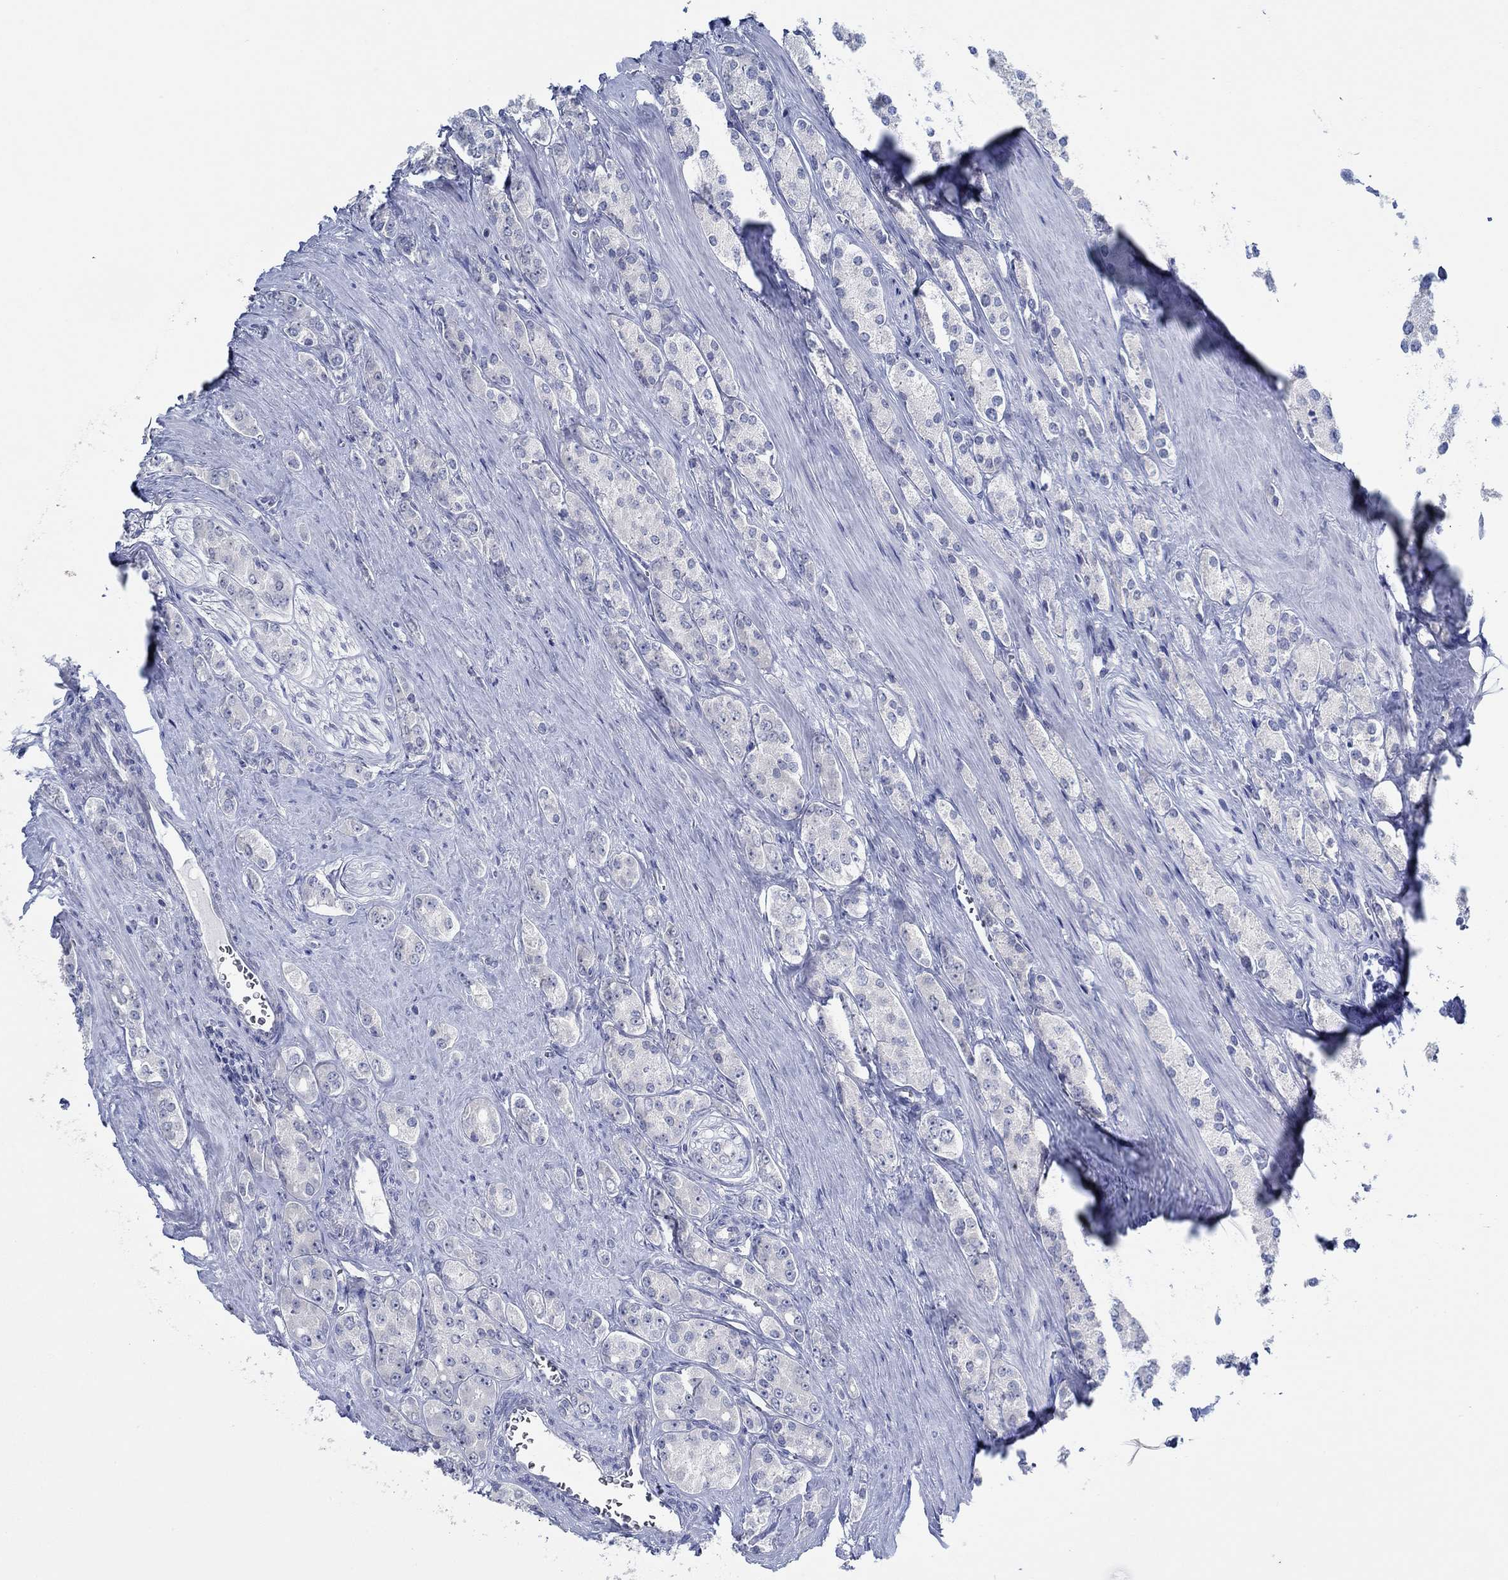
{"staining": {"intensity": "negative", "quantity": "none", "location": "none"}, "tissue": "prostate cancer", "cell_type": "Tumor cells", "image_type": "cancer", "snomed": [{"axis": "morphology", "description": "Adenocarcinoma, NOS"}, {"axis": "topography", "description": "Prostate"}], "caption": "Prostate adenocarcinoma stained for a protein using immunohistochemistry reveals no staining tumor cells.", "gene": "ZNF671", "patient": {"sex": "male", "age": 67}}